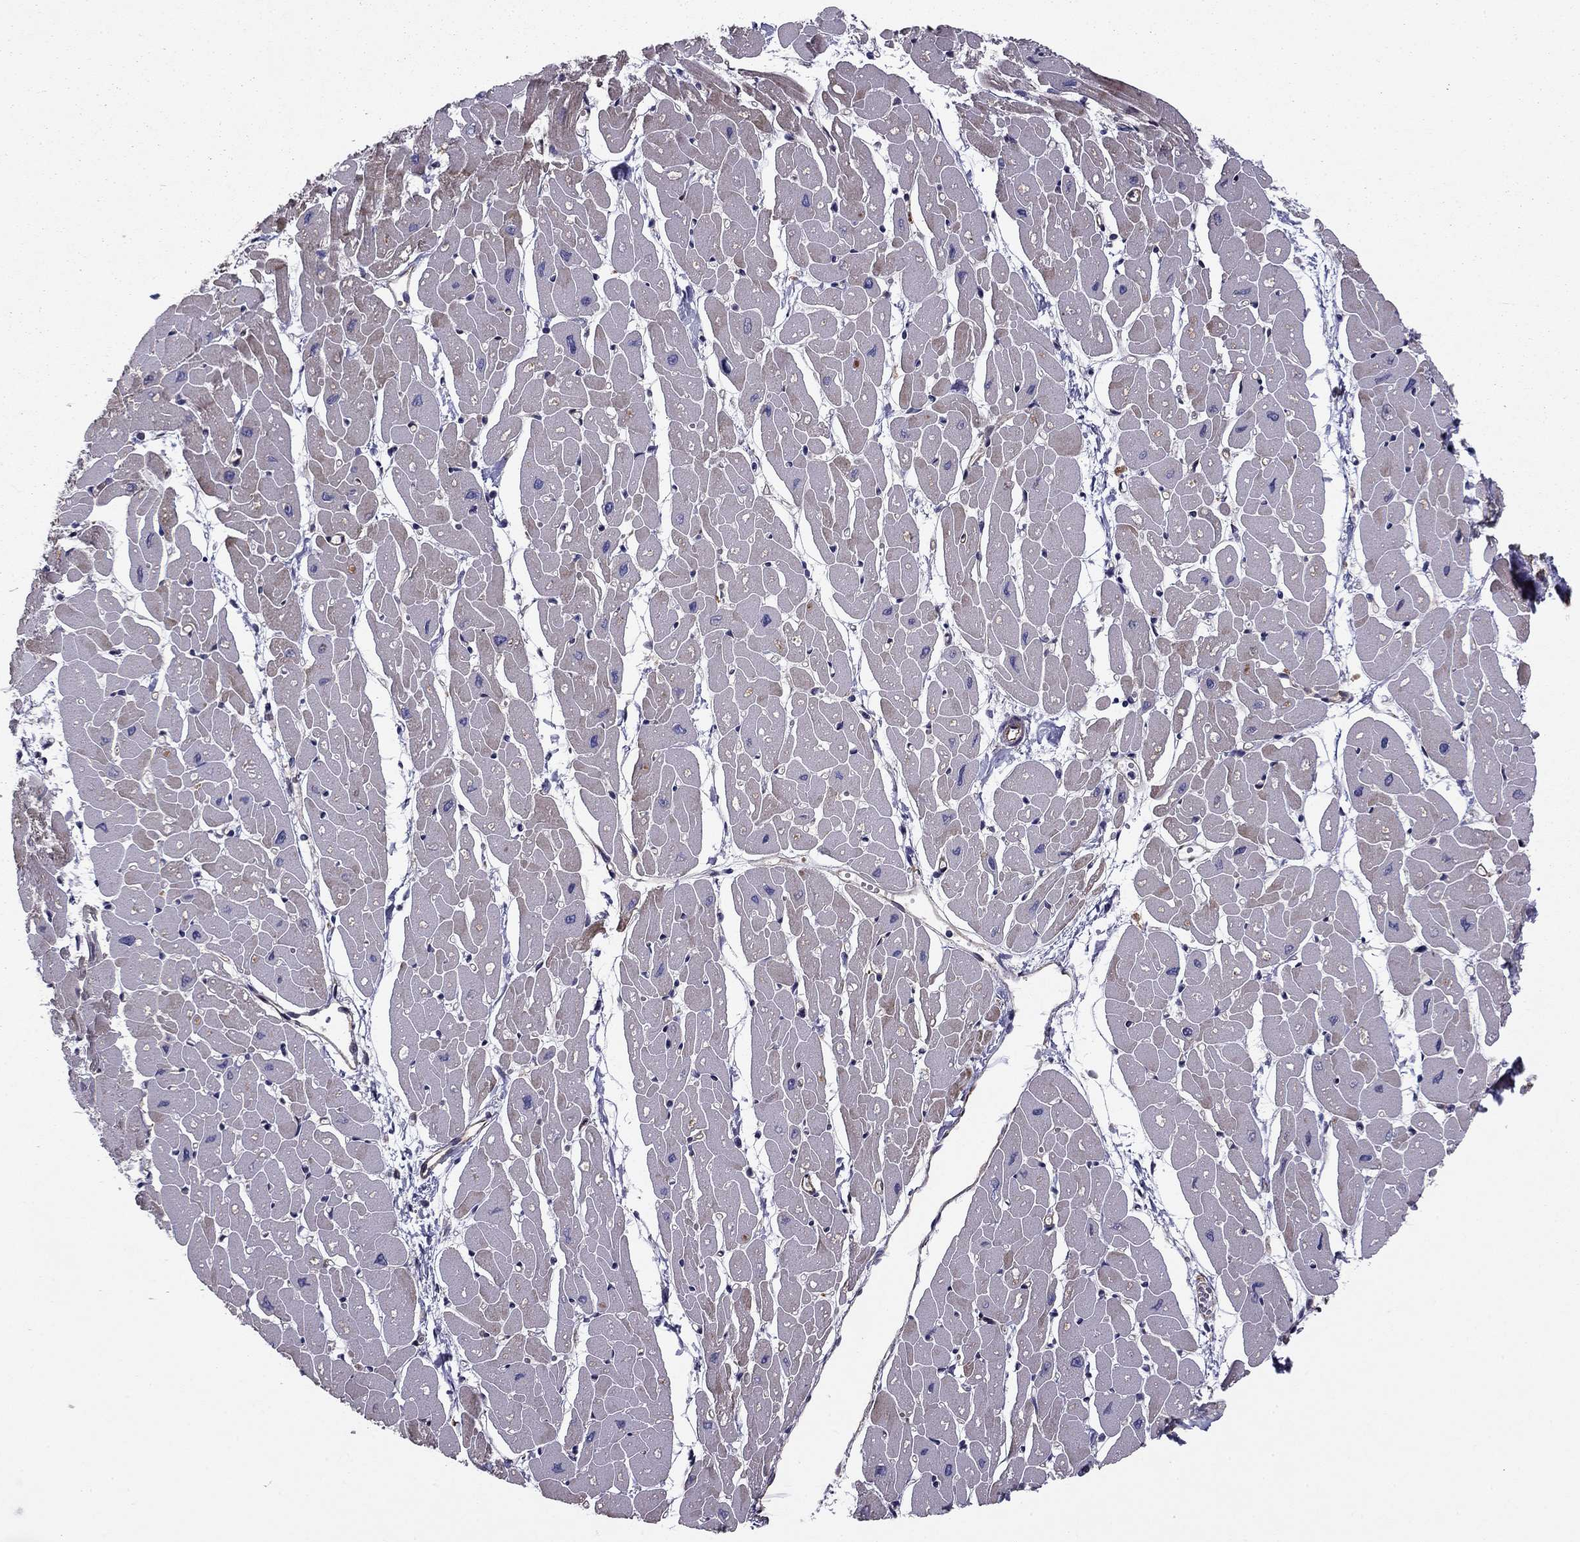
{"staining": {"intensity": "moderate", "quantity": "<25%", "location": "cytoplasmic/membranous"}, "tissue": "heart muscle", "cell_type": "Cardiomyocytes", "image_type": "normal", "snomed": [{"axis": "morphology", "description": "Normal tissue, NOS"}, {"axis": "topography", "description": "Heart"}], "caption": "Immunohistochemical staining of benign human heart muscle reveals low levels of moderate cytoplasmic/membranous positivity in about <25% of cardiomyocytes. The staining is performed using DAB brown chromogen to label protein expression. The nuclei are counter-stained blue using hematoxylin.", "gene": "SHMT1", "patient": {"sex": "male", "age": 57}}